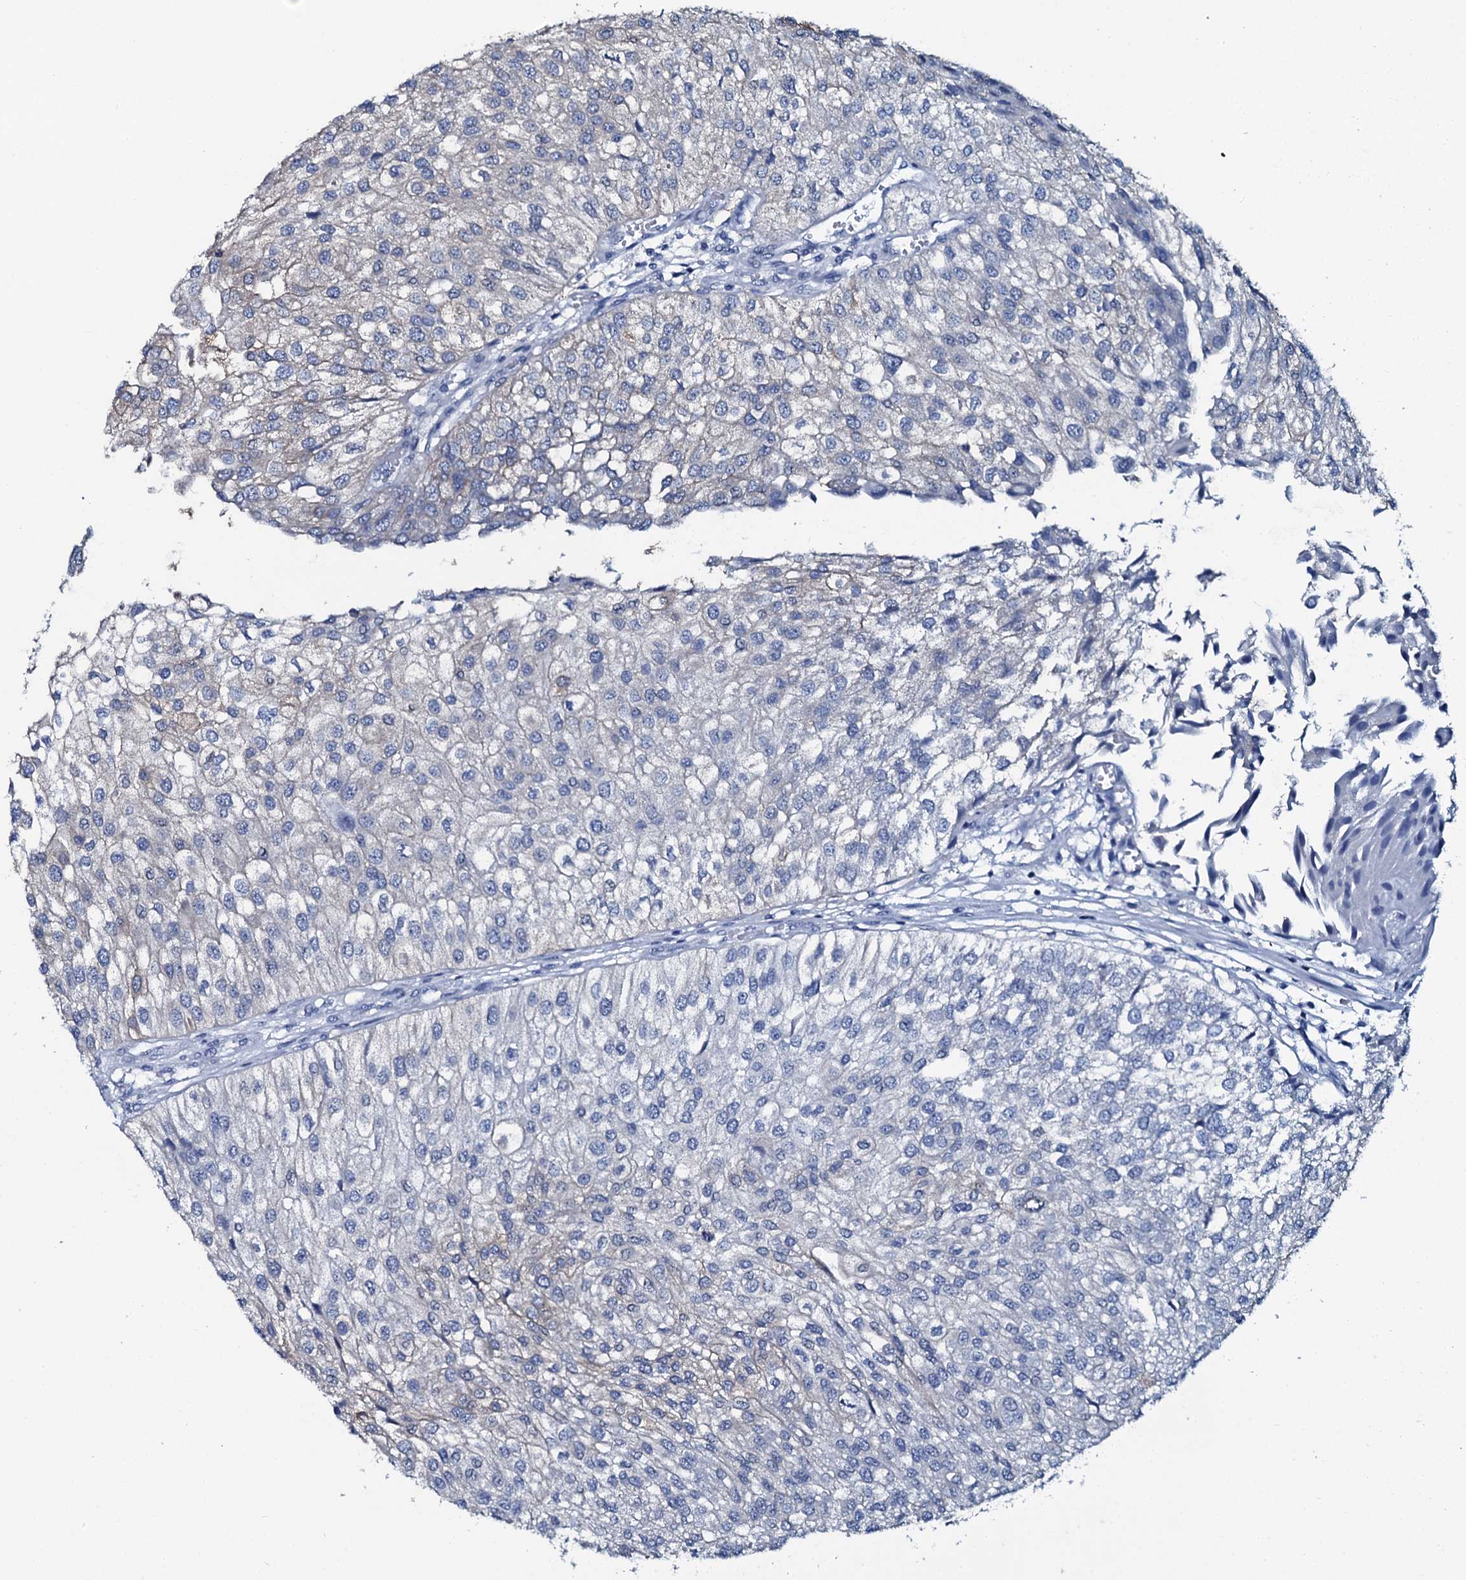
{"staining": {"intensity": "negative", "quantity": "none", "location": "none"}, "tissue": "urothelial cancer", "cell_type": "Tumor cells", "image_type": "cancer", "snomed": [{"axis": "morphology", "description": "Urothelial carcinoma, Low grade"}, {"axis": "topography", "description": "Urinary bladder"}], "caption": "DAB immunohistochemical staining of urothelial carcinoma (low-grade) displays no significant expression in tumor cells.", "gene": "SLC4A7", "patient": {"sex": "female", "age": 89}}